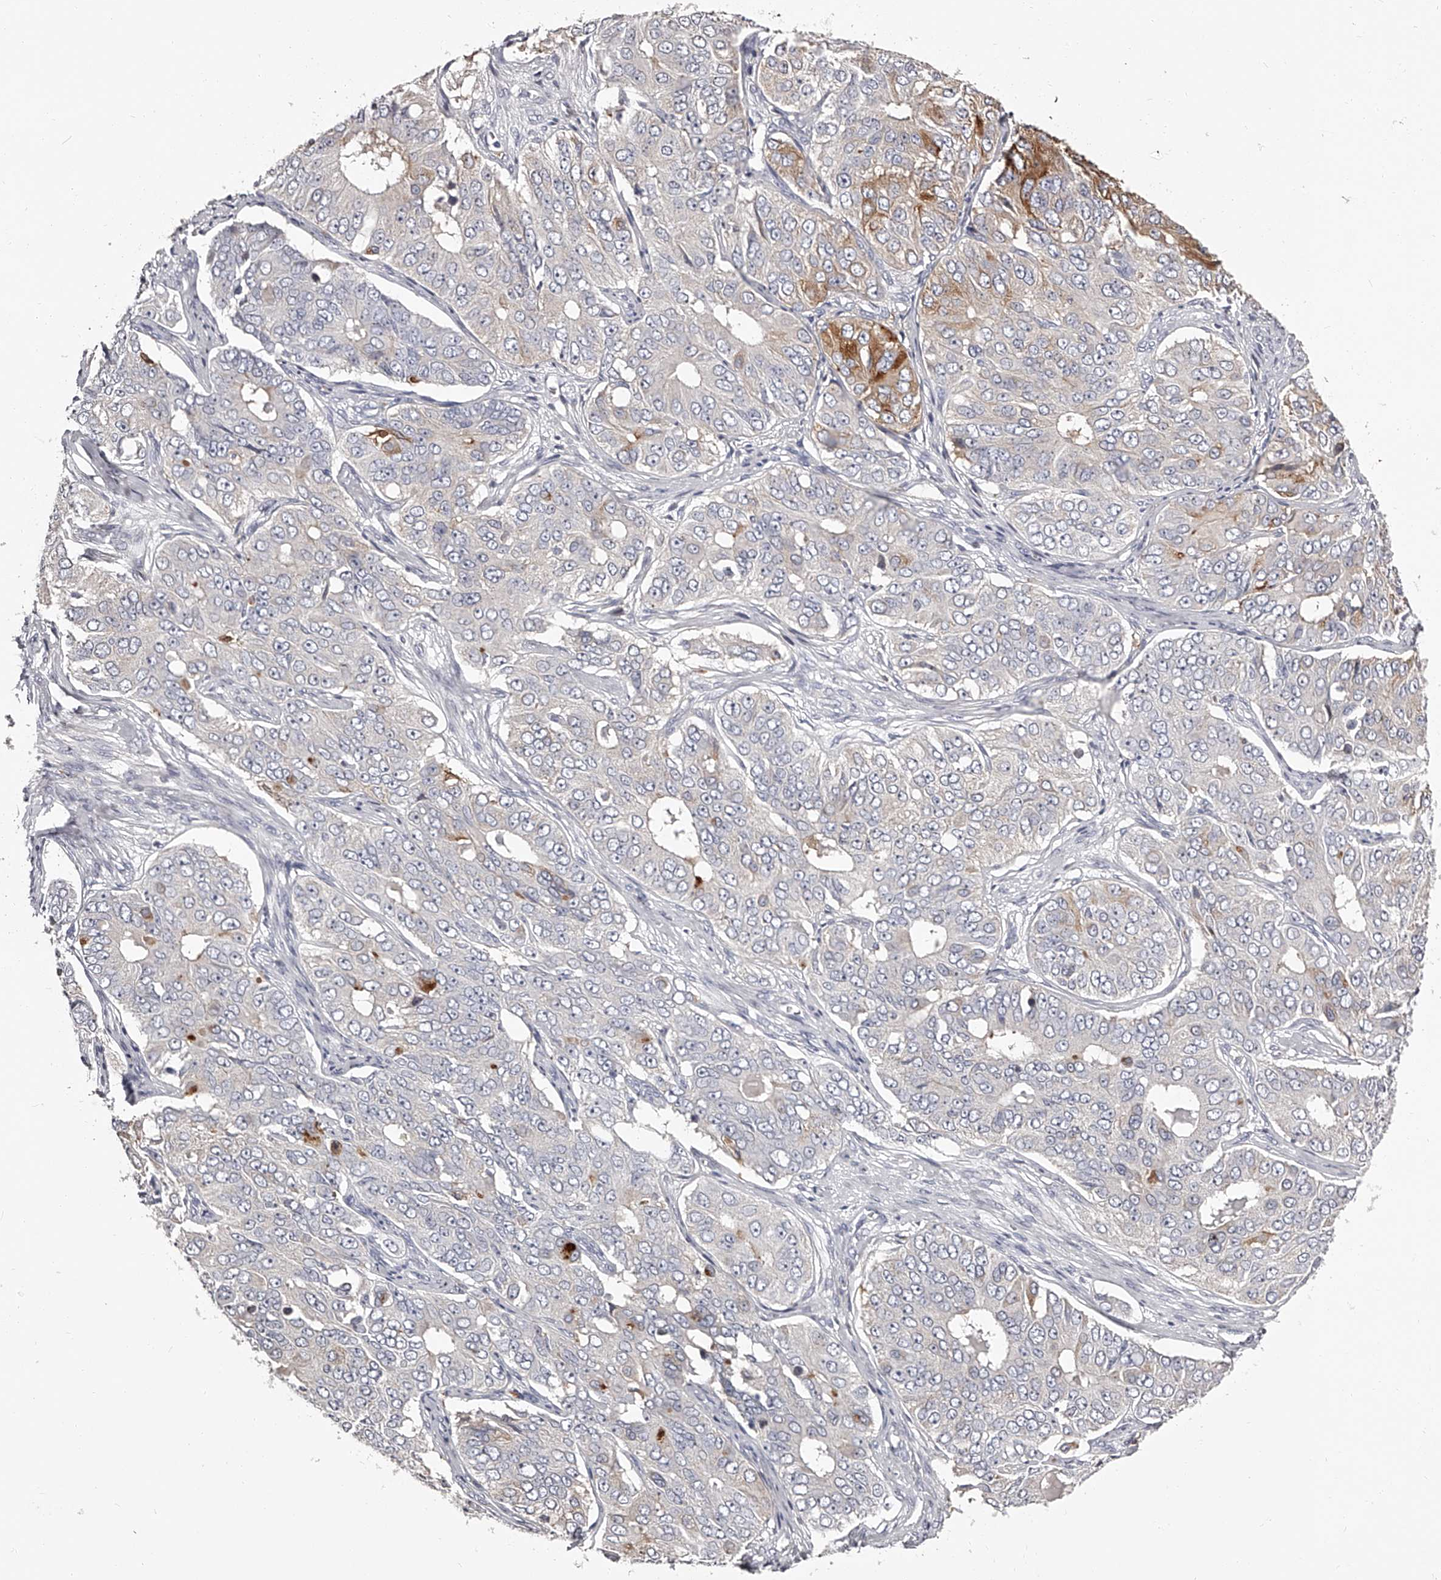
{"staining": {"intensity": "moderate", "quantity": "<25%", "location": "cytoplasmic/membranous"}, "tissue": "ovarian cancer", "cell_type": "Tumor cells", "image_type": "cancer", "snomed": [{"axis": "morphology", "description": "Carcinoma, endometroid"}, {"axis": "topography", "description": "Ovary"}], "caption": "Tumor cells reveal low levels of moderate cytoplasmic/membranous staining in about <25% of cells in ovarian cancer (endometroid carcinoma).", "gene": "PACSIN1", "patient": {"sex": "female", "age": 51}}